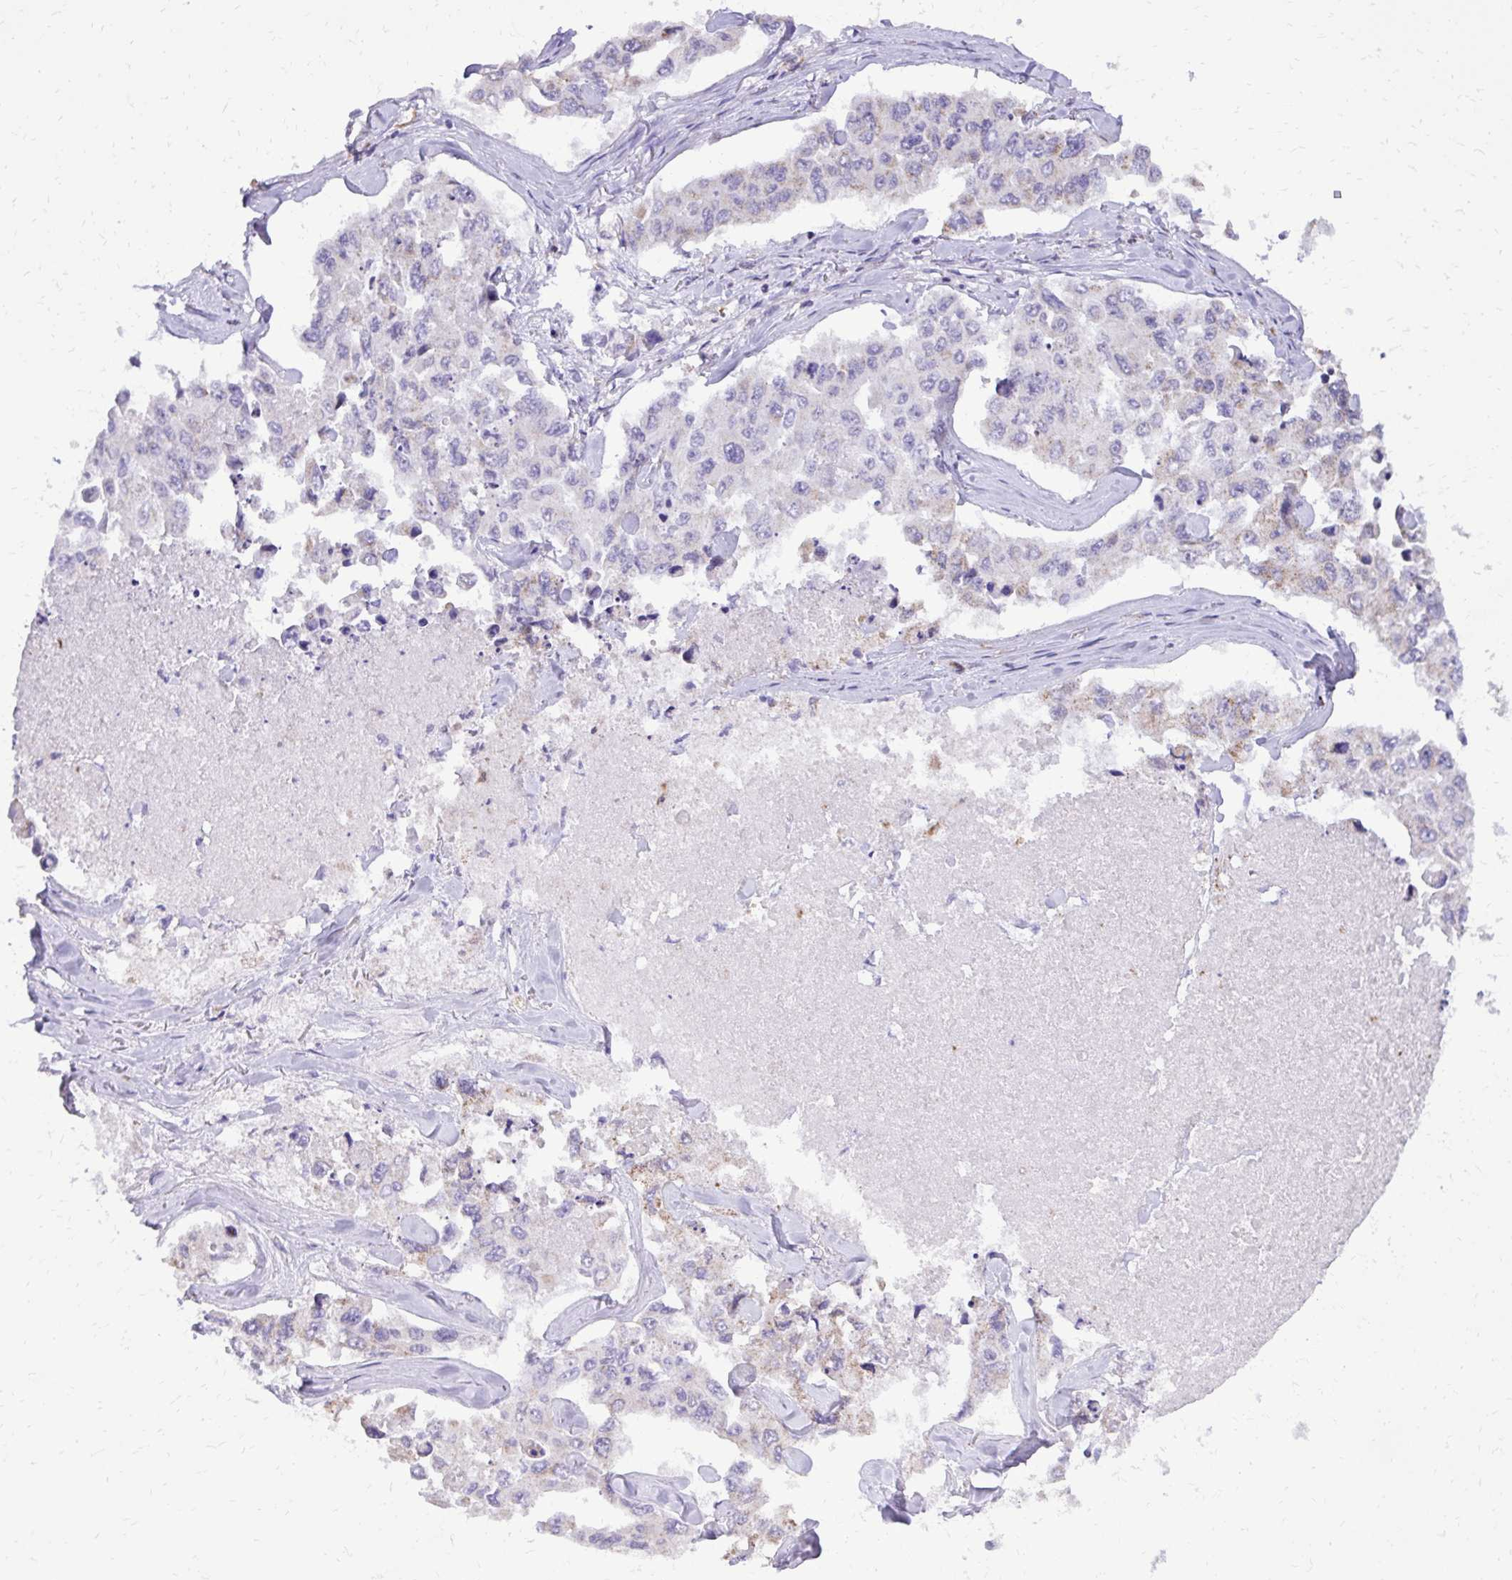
{"staining": {"intensity": "negative", "quantity": "none", "location": "none"}, "tissue": "lung cancer", "cell_type": "Tumor cells", "image_type": "cancer", "snomed": [{"axis": "morphology", "description": "Adenocarcinoma, NOS"}, {"axis": "topography", "description": "Lung"}], "caption": "The IHC image has no significant positivity in tumor cells of lung adenocarcinoma tissue.", "gene": "CAT", "patient": {"sex": "male", "age": 64}}